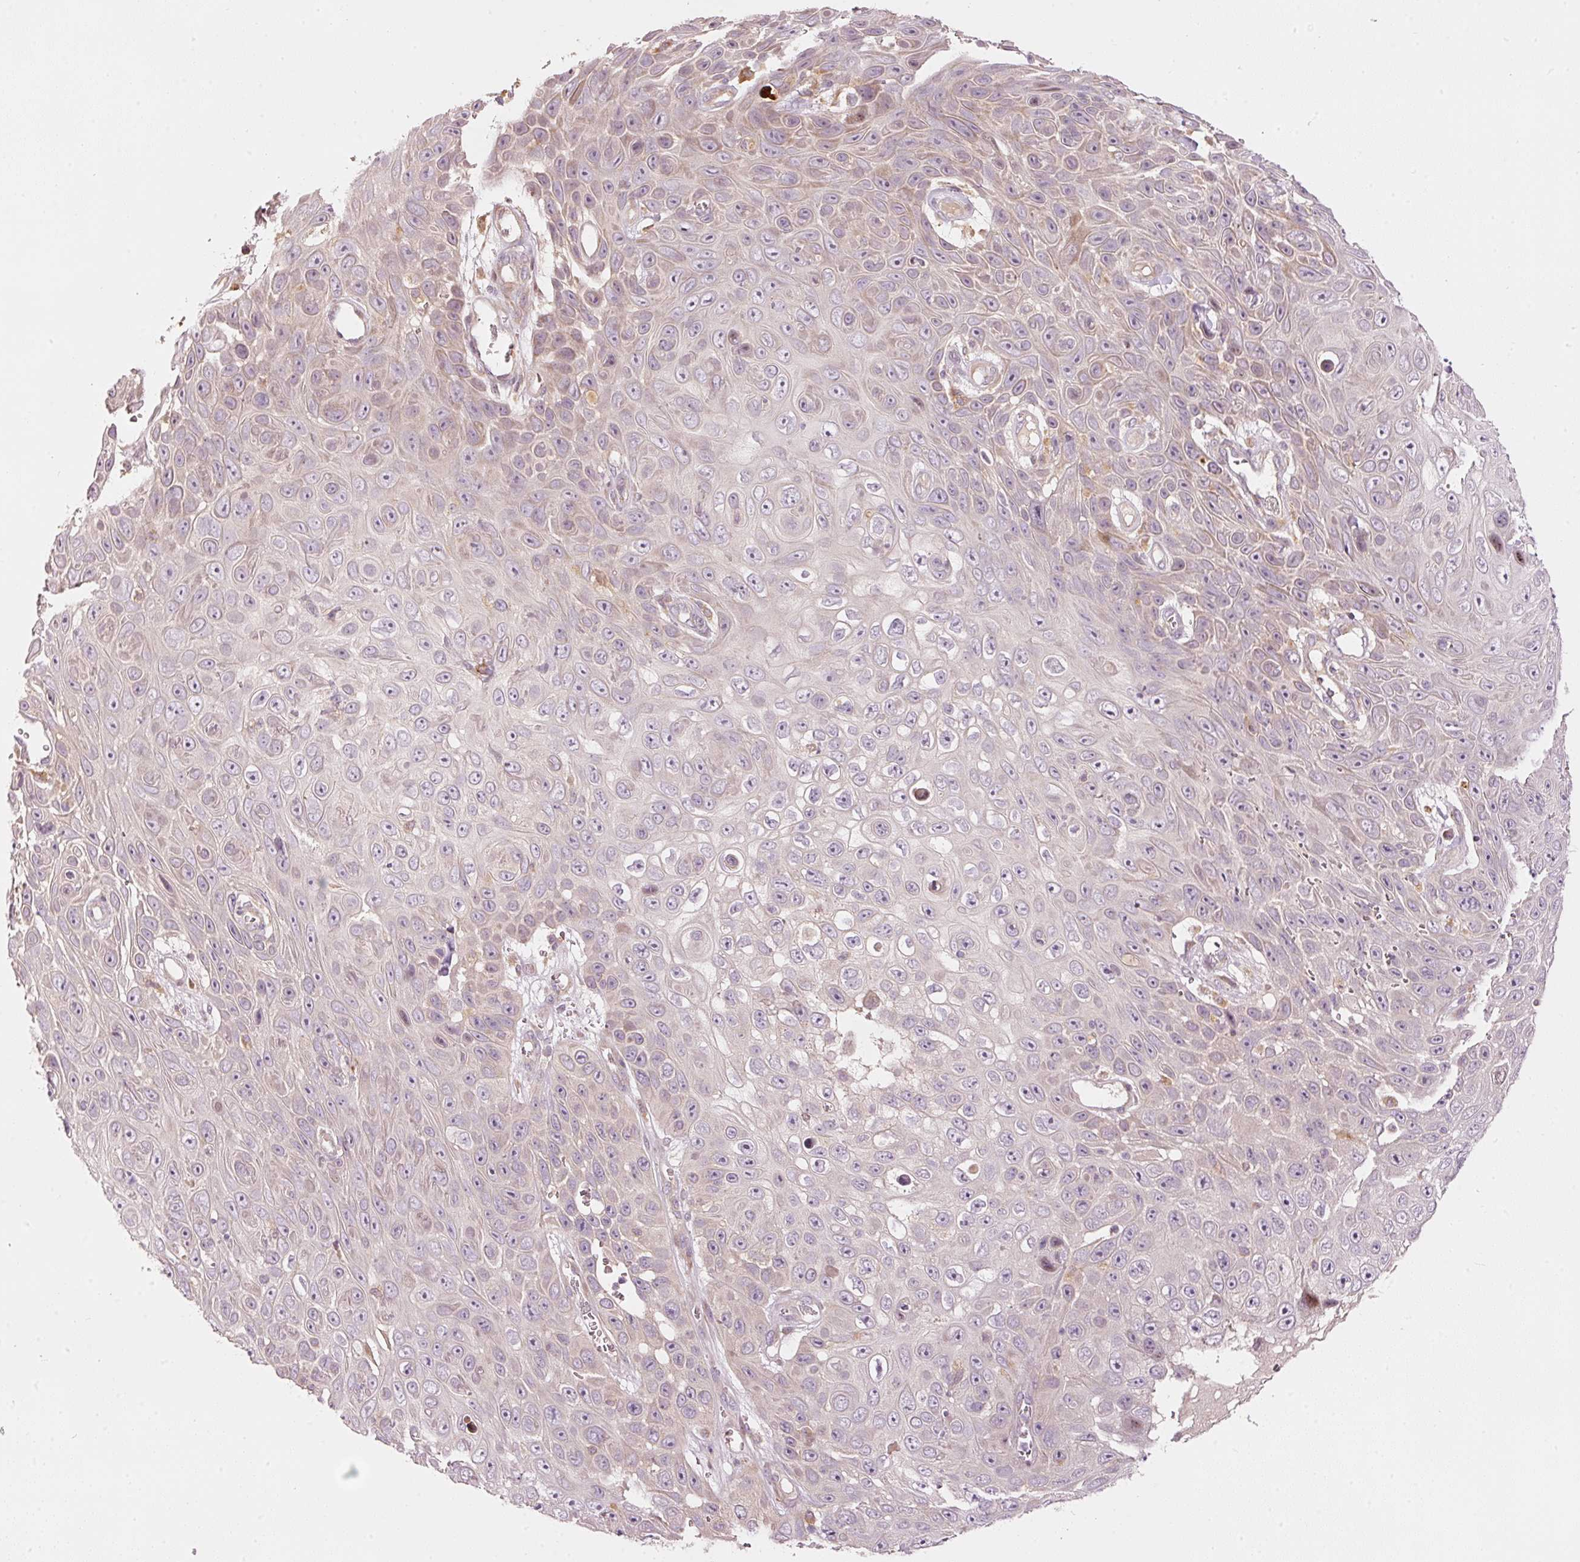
{"staining": {"intensity": "weak", "quantity": "<25%", "location": "cytoplasmic/membranous"}, "tissue": "skin cancer", "cell_type": "Tumor cells", "image_type": "cancer", "snomed": [{"axis": "morphology", "description": "Squamous cell carcinoma, NOS"}, {"axis": "topography", "description": "Skin"}], "caption": "Protein analysis of skin cancer (squamous cell carcinoma) shows no significant positivity in tumor cells.", "gene": "MAP10", "patient": {"sex": "male", "age": 82}}